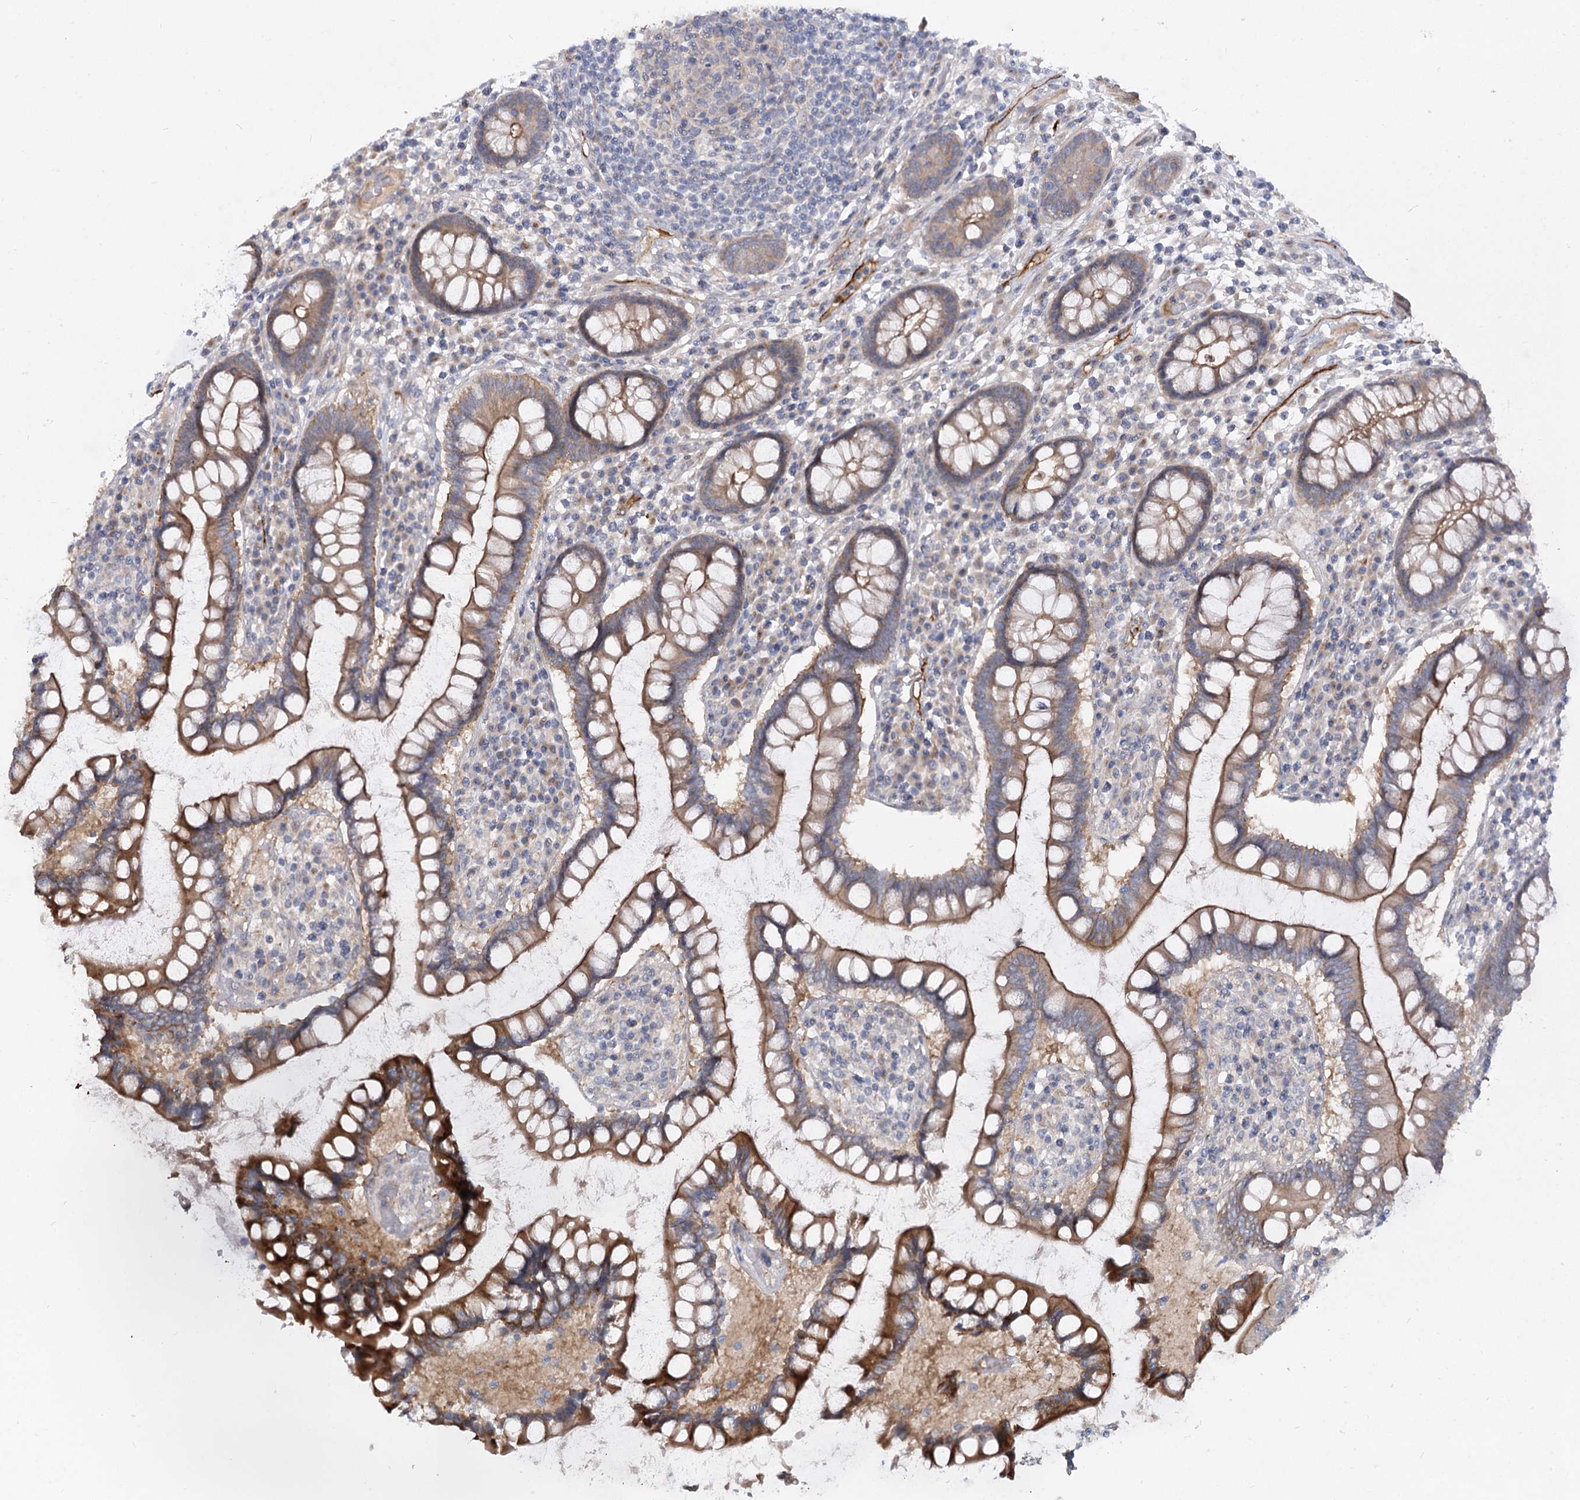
{"staining": {"intensity": "weak", "quantity": ">75%", "location": "cytoplasmic/membranous"}, "tissue": "colon", "cell_type": "Endothelial cells", "image_type": "normal", "snomed": [{"axis": "morphology", "description": "Normal tissue, NOS"}, {"axis": "topography", "description": "Colon"}], "caption": "High-magnification brightfield microscopy of benign colon stained with DAB (brown) and counterstained with hematoxylin (blue). endothelial cells exhibit weak cytoplasmic/membranous expression is present in about>75% of cells.", "gene": "FGF19", "patient": {"sex": "female", "age": 79}}